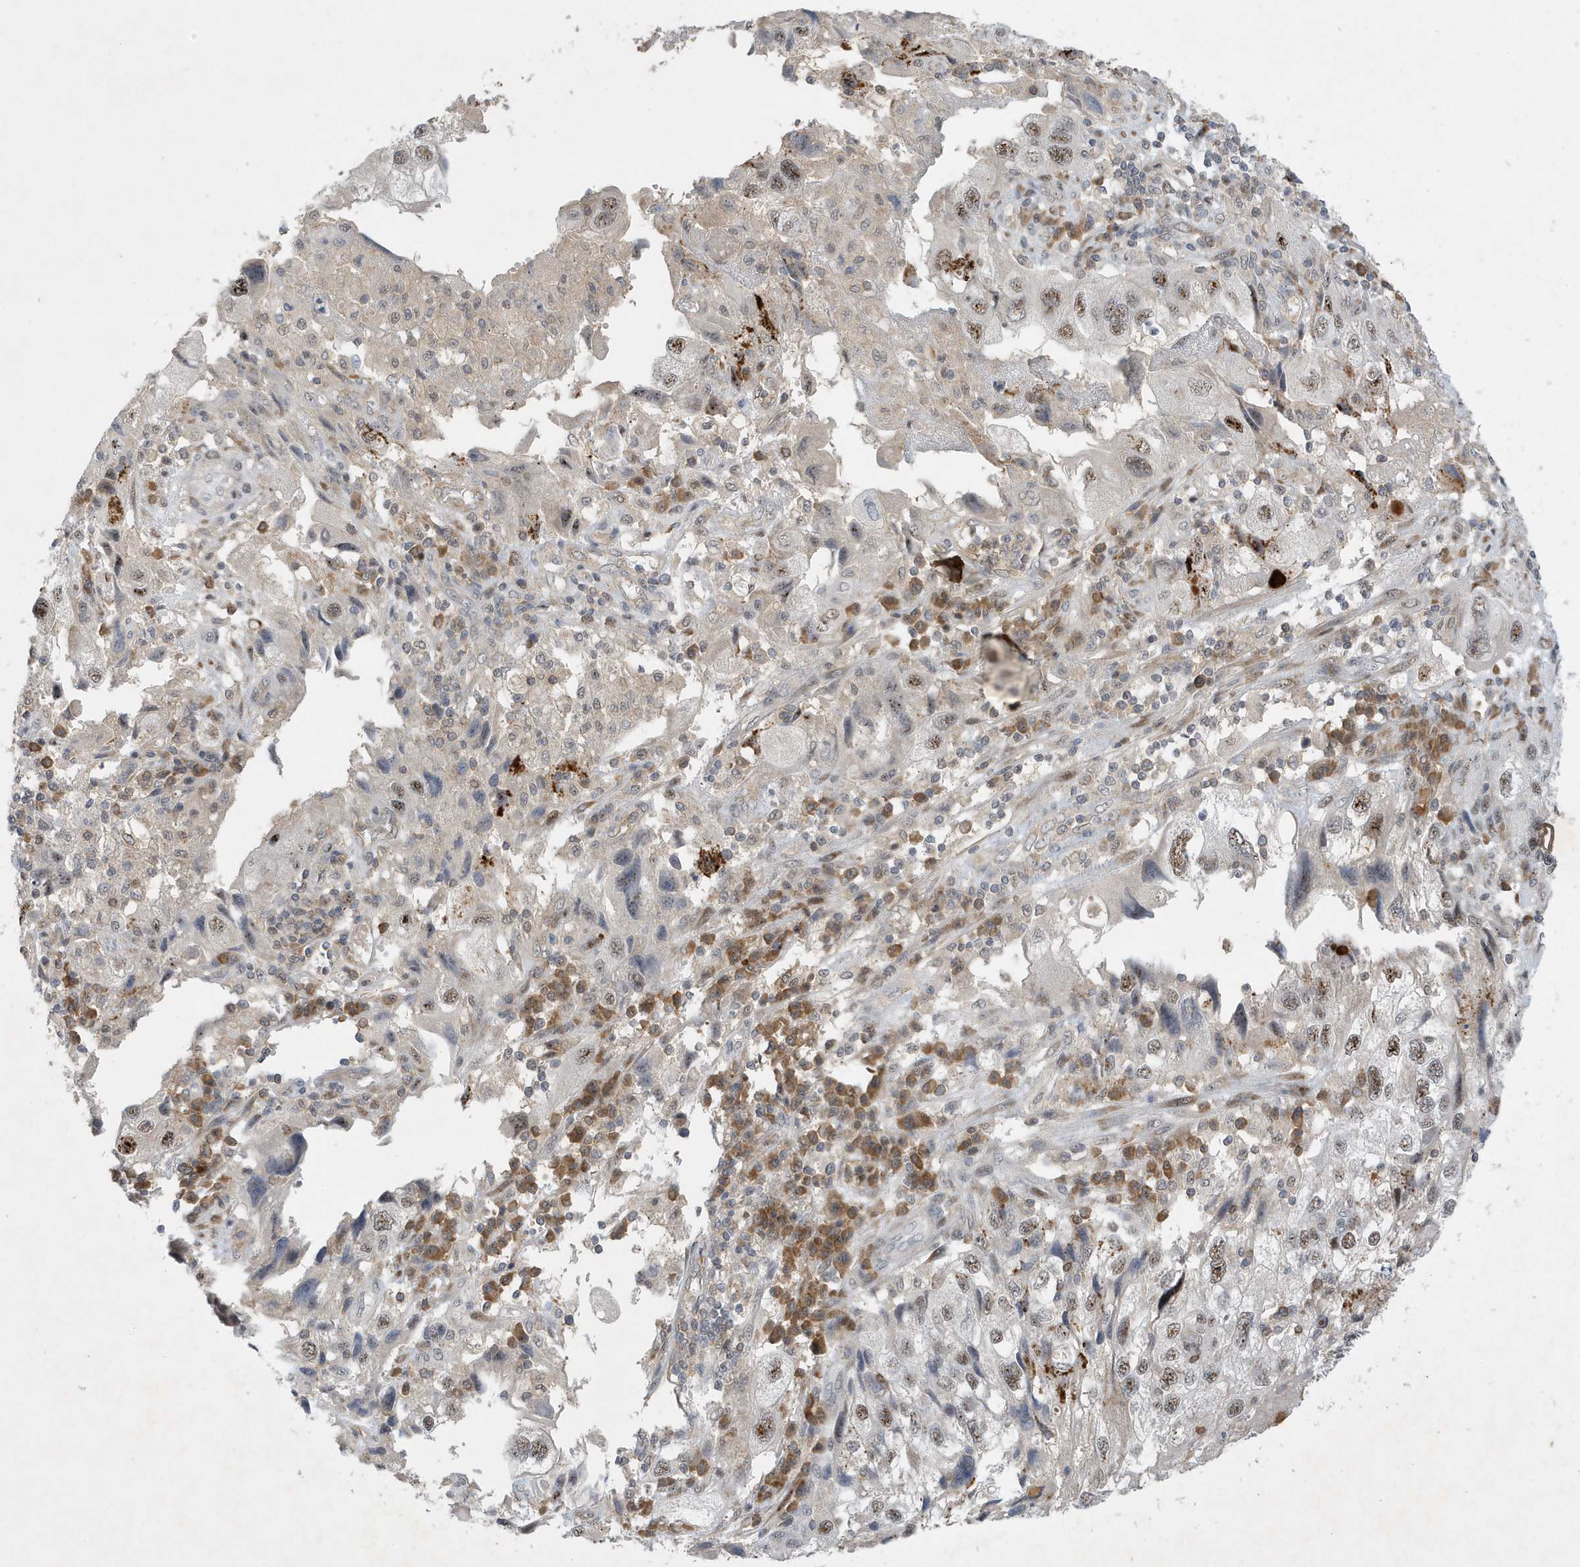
{"staining": {"intensity": "moderate", "quantity": "<25%", "location": "nuclear"}, "tissue": "endometrial cancer", "cell_type": "Tumor cells", "image_type": "cancer", "snomed": [{"axis": "morphology", "description": "Adenocarcinoma, NOS"}, {"axis": "topography", "description": "Endometrium"}], "caption": "Immunohistochemistry (IHC) micrograph of adenocarcinoma (endometrial) stained for a protein (brown), which exhibits low levels of moderate nuclear staining in approximately <25% of tumor cells.", "gene": "MAST3", "patient": {"sex": "female", "age": 49}}